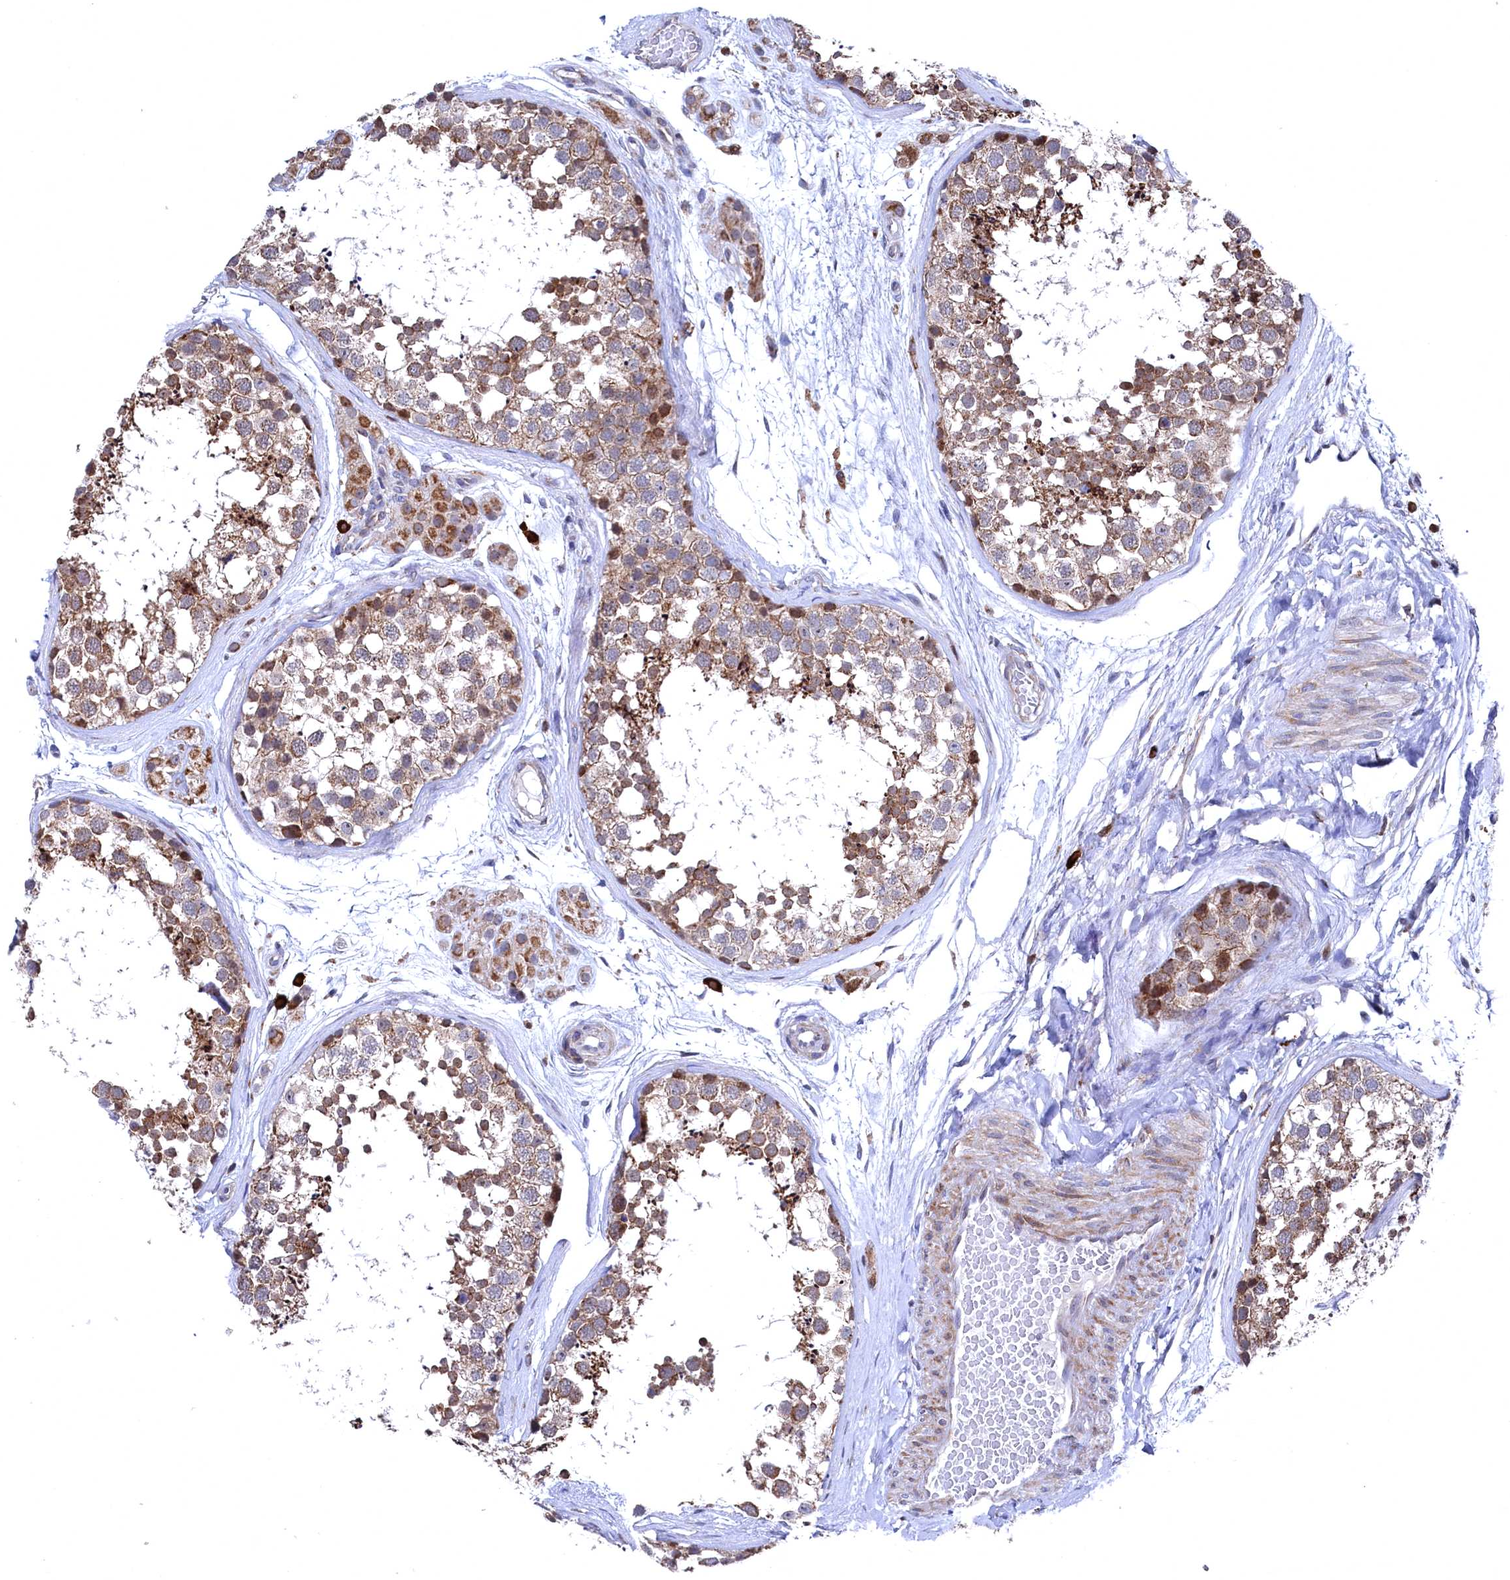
{"staining": {"intensity": "moderate", "quantity": ">75%", "location": "cytoplasmic/membranous"}, "tissue": "testis", "cell_type": "Cells in seminiferous ducts", "image_type": "normal", "snomed": [{"axis": "morphology", "description": "Normal tissue, NOS"}, {"axis": "topography", "description": "Testis"}], "caption": "A micrograph showing moderate cytoplasmic/membranous expression in approximately >75% of cells in seminiferous ducts in benign testis, as visualized by brown immunohistochemical staining.", "gene": "CHCHD1", "patient": {"sex": "male", "age": 56}}